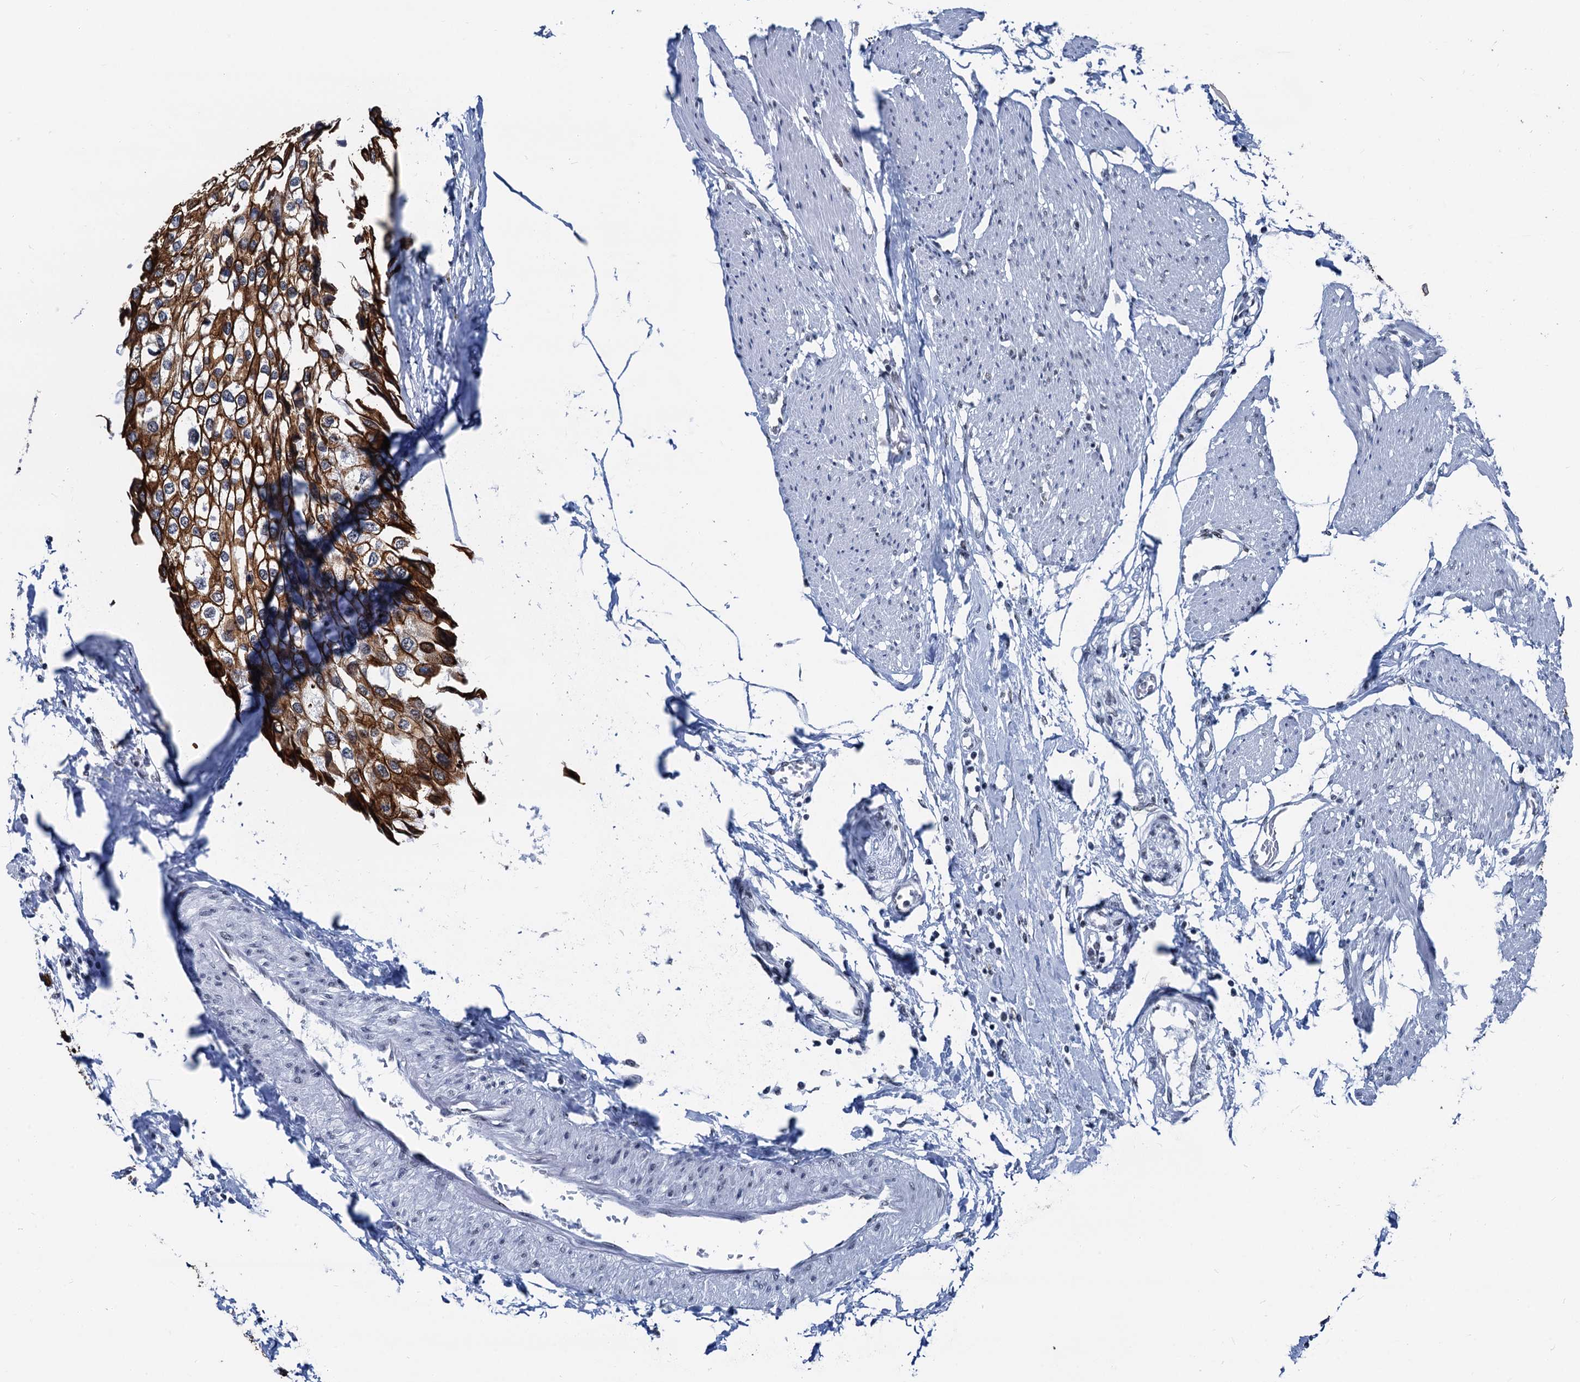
{"staining": {"intensity": "moderate", "quantity": ">75%", "location": "cytoplasmic/membranous"}, "tissue": "urothelial cancer", "cell_type": "Tumor cells", "image_type": "cancer", "snomed": [{"axis": "morphology", "description": "Urothelial carcinoma, High grade"}, {"axis": "topography", "description": "Urinary bladder"}], "caption": "Moderate cytoplasmic/membranous expression is present in approximately >75% of tumor cells in urothelial carcinoma (high-grade). Using DAB (brown) and hematoxylin (blue) stains, captured at high magnification using brightfield microscopy.", "gene": "DDX23", "patient": {"sex": "male", "age": 64}}